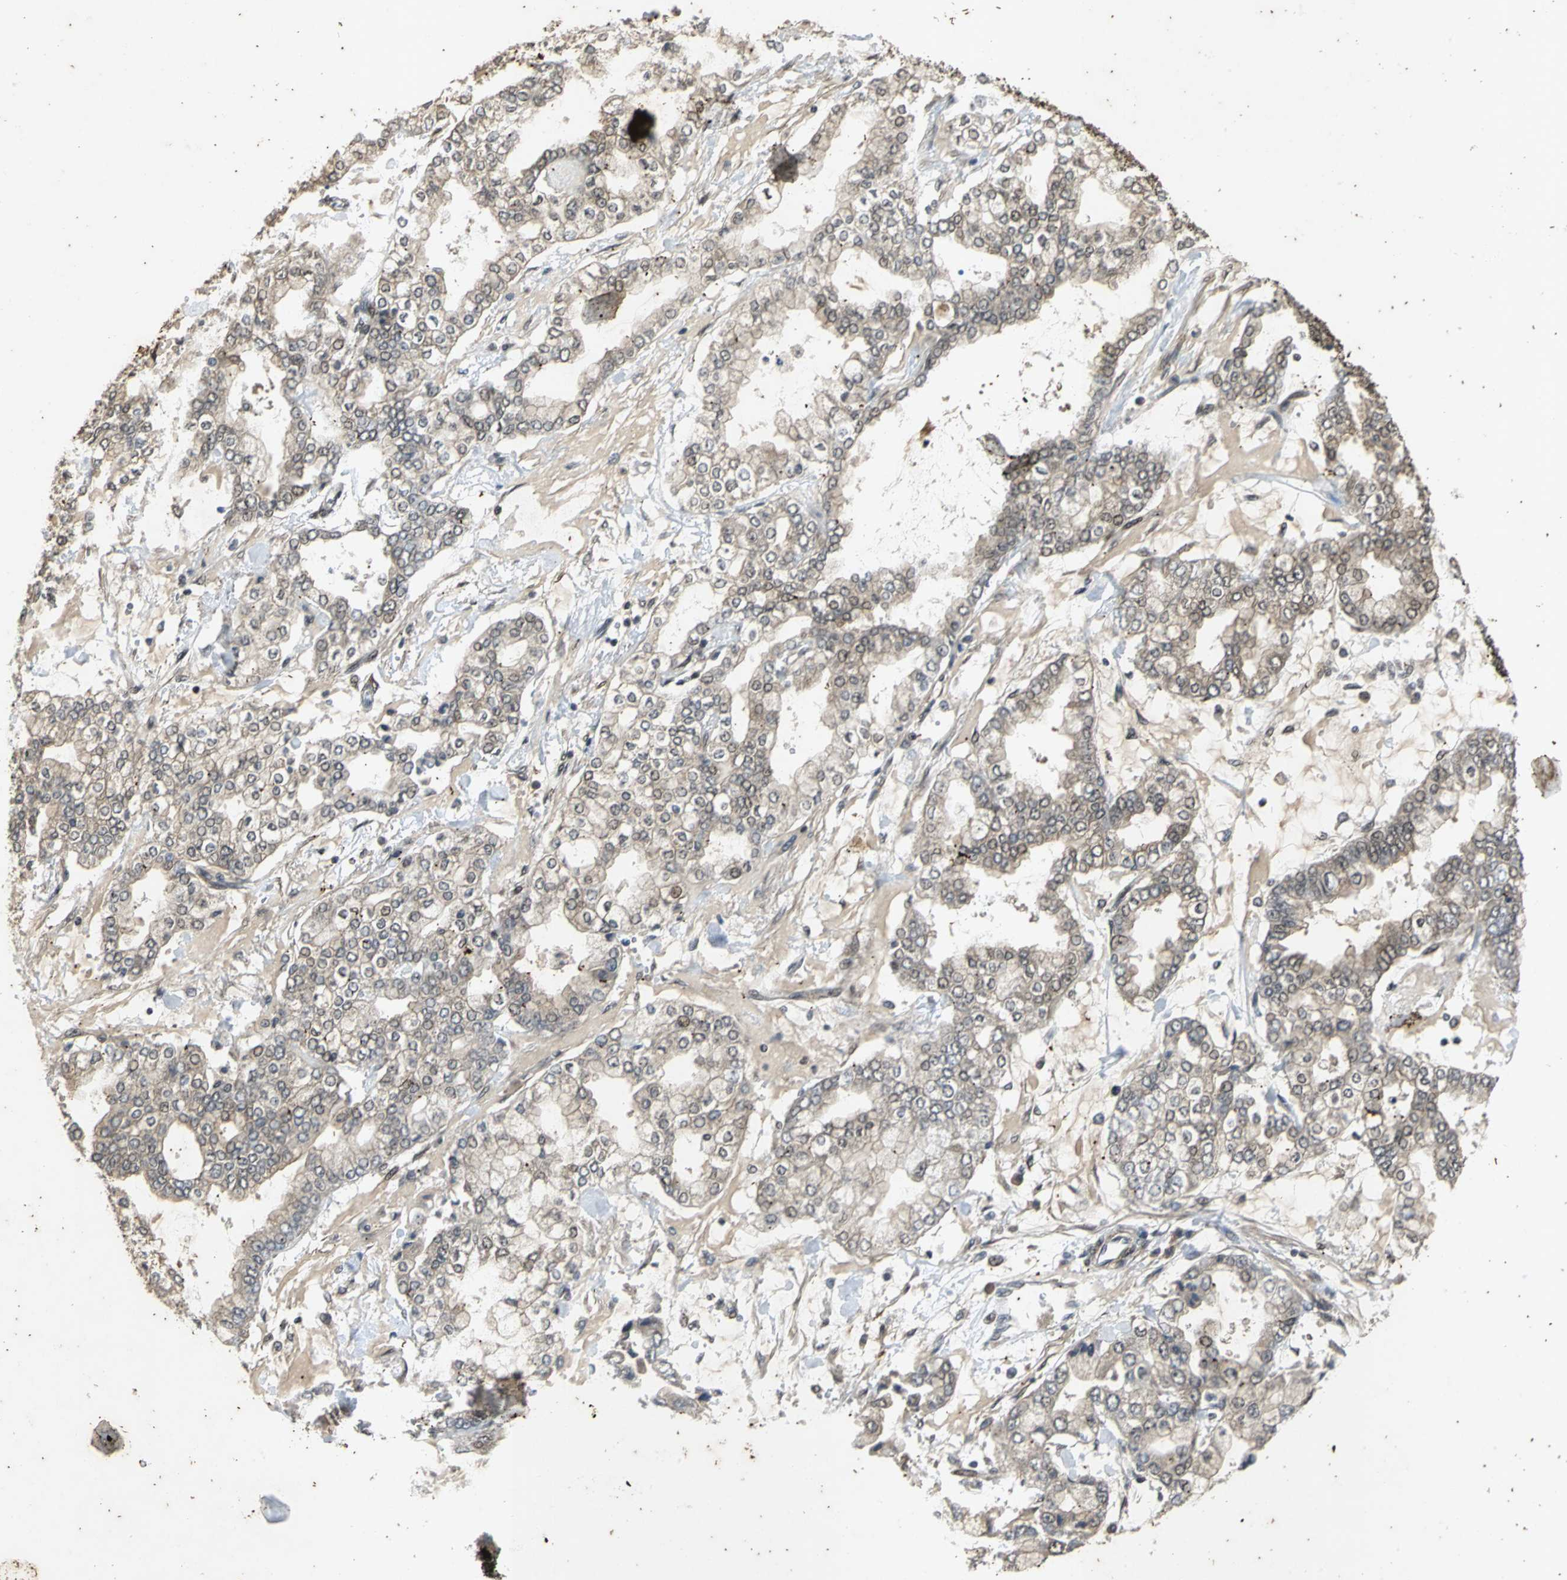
{"staining": {"intensity": "weak", "quantity": "25%-75%", "location": "cytoplasmic/membranous"}, "tissue": "stomach cancer", "cell_type": "Tumor cells", "image_type": "cancer", "snomed": [{"axis": "morphology", "description": "Normal tissue, NOS"}, {"axis": "morphology", "description": "Adenocarcinoma, NOS"}, {"axis": "topography", "description": "Stomach, upper"}, {"axis": "topography", "description": "Stomach"}], "caption": "Stomach adenocarcinoma was stained to show a protein in brown. There is low levels of weak cytoplasmic/membranous staining in about 25%-75% of tumor cells.", "gene": "NOTCH3", "patient": {"sex": "male", "age": 76}}